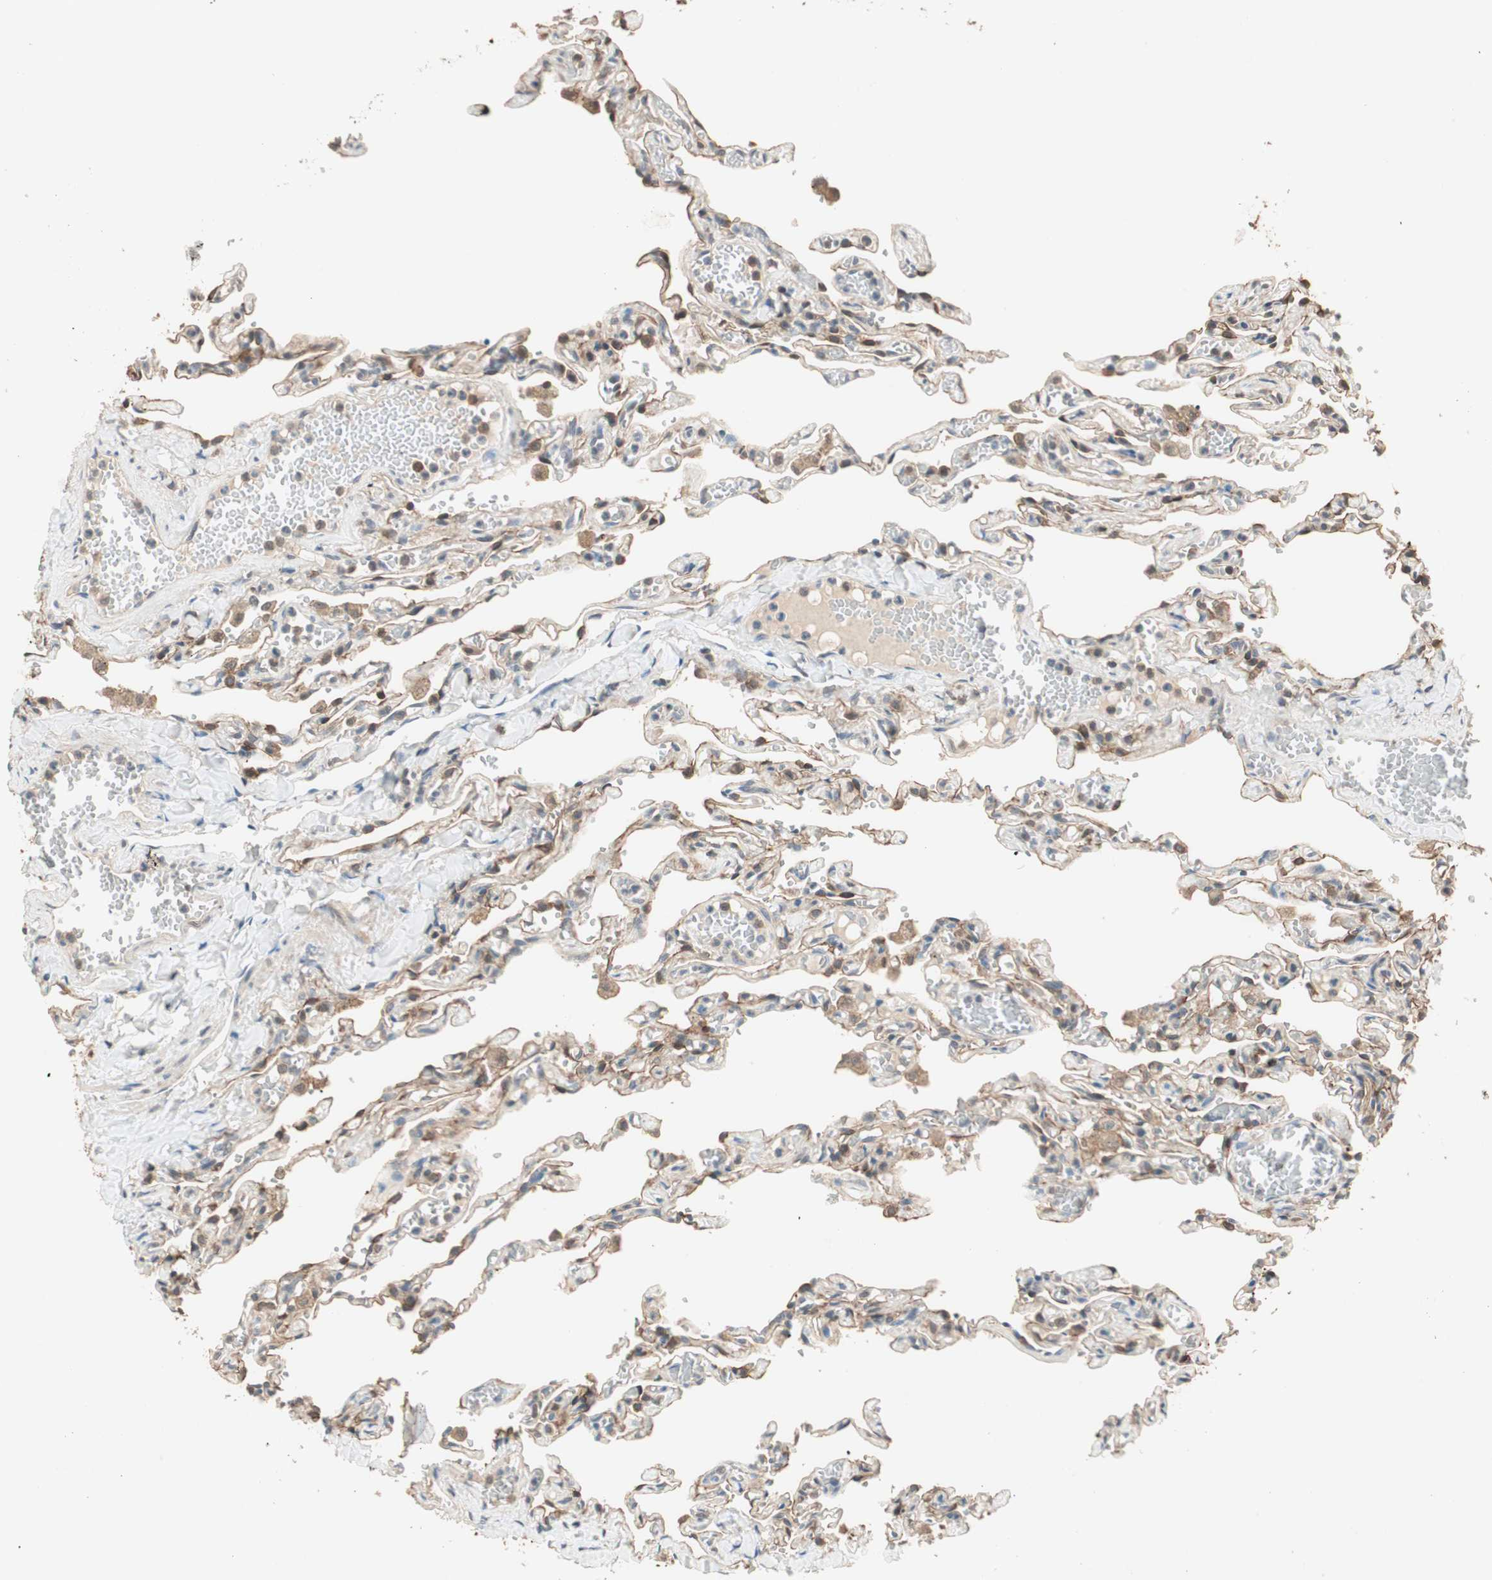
{"staining": {"intensity": "strong", "quantity": "25%-75%", "location": "cytoplasmic/membranous"}, "tissue": "lung", "cell_type": "Alveolar cells", "image_type": "normal", "snomed": [{"axis": "morphology", "description": "Normal tissue, NOS"}, {"axis": "topography", "description": "Lung"}], "caption": "Lung stained with immunohistochemistry (IHC) shows strong cytoplasmic/membranous expression in approximately 25%-75% of alveolar cells.", "gene": "TRIM21", "patient": {"sex": "male", "age": 21}}